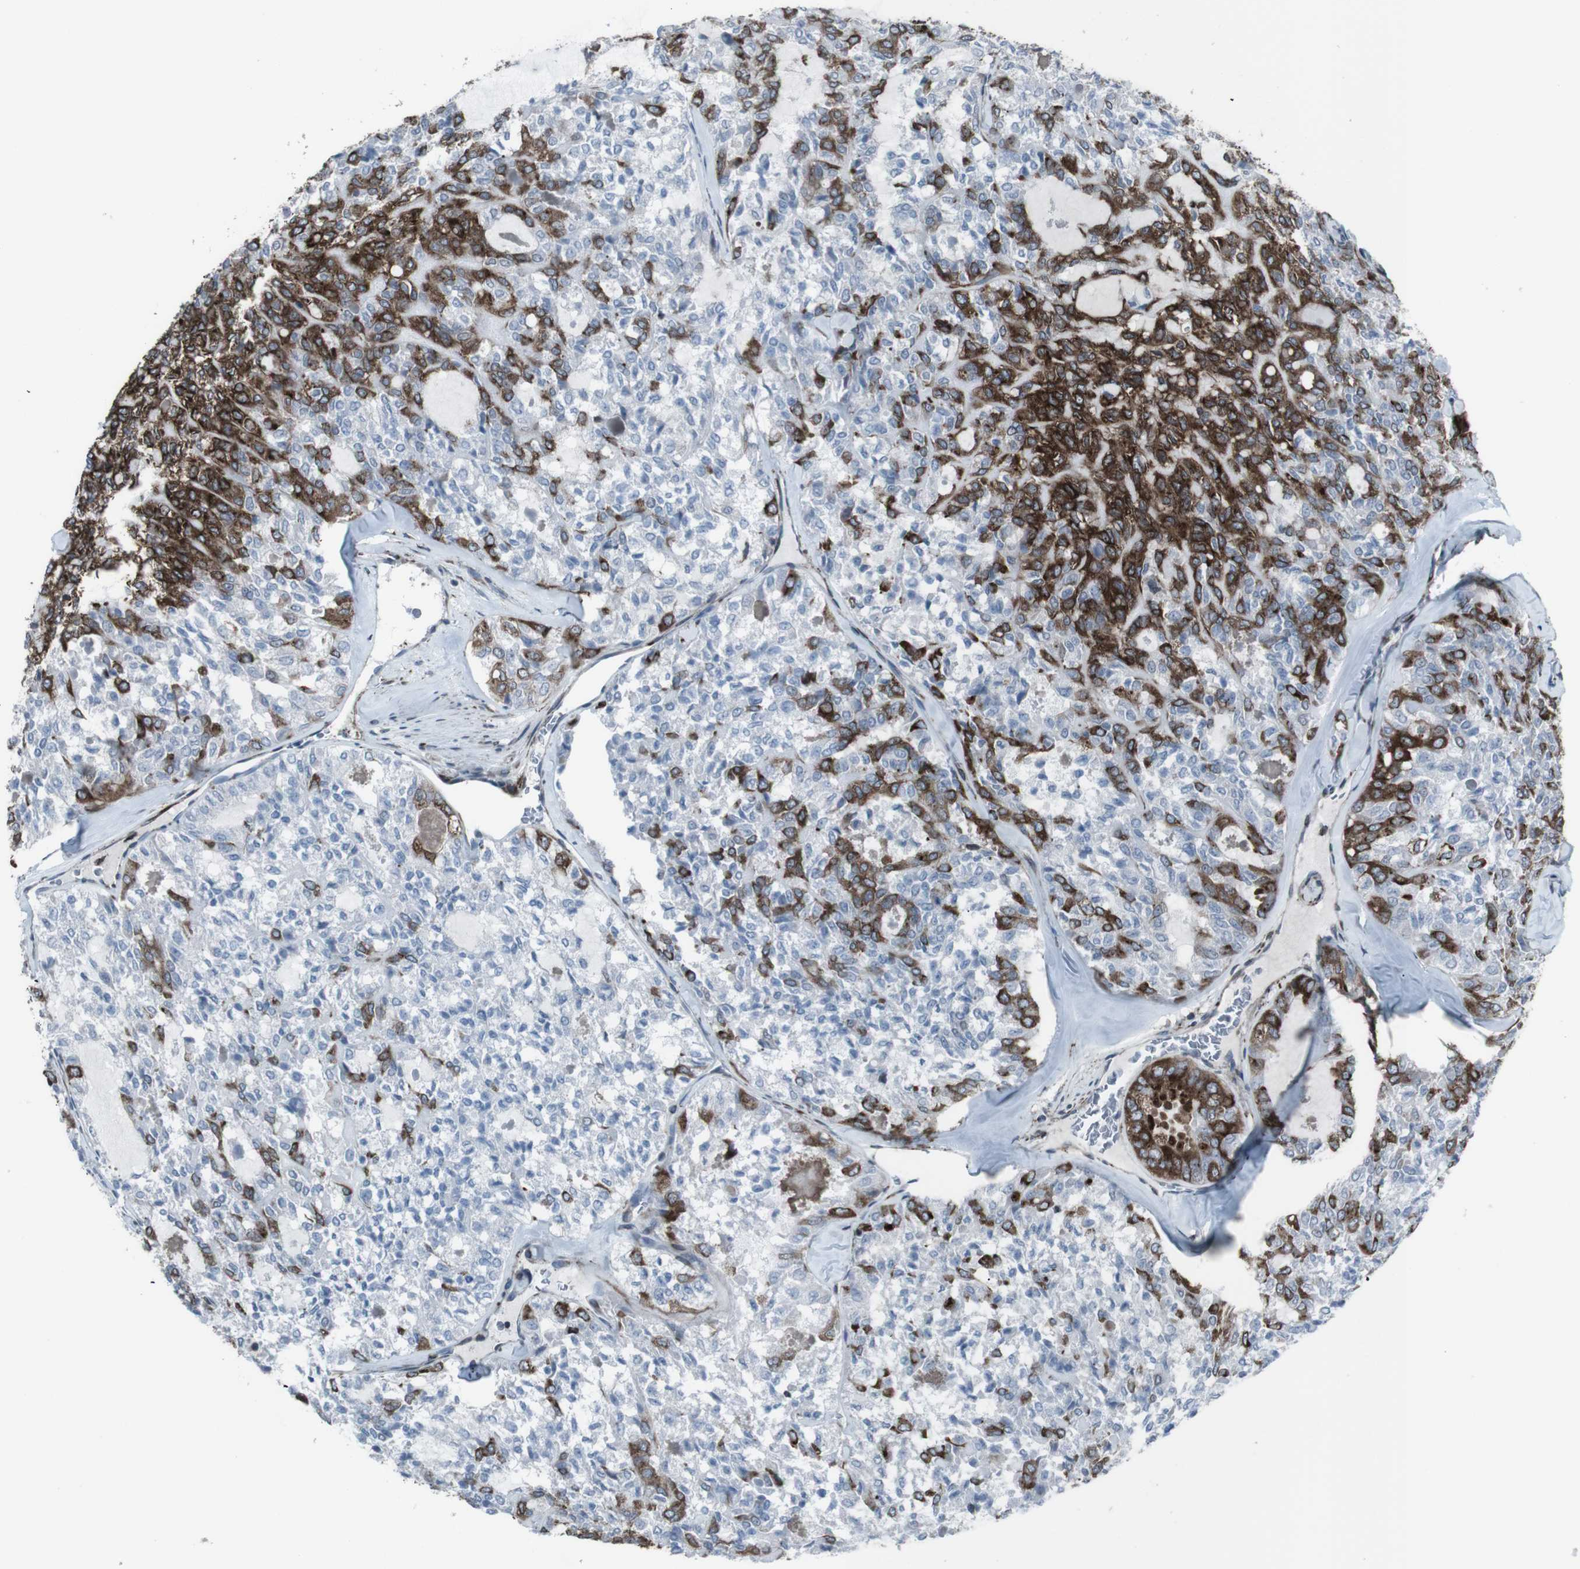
{"staining": {"intensity": "moderate", "quantity": "25%-75%", "location": "cytoplasmic/membranous"}, "tissue": "thyroid cancer", "cell_type": "Tumor cells", "image_type": "cancer", "snomed": [{"axis": "morphology", "description": "Follicular adenoma carcinoma, NOS"}, {"axis": "topography", "description": "Thyroid gland"}], "caption": "A high-resolution image shows immunohistochemistry (IHC) staining of thyroid cancer, which displays moderate cytoplasmic/membranous staining in about 25%-75% of tumor cells.", "gene": "LNPK", "patient": {"sex": "male", "age": 75}}